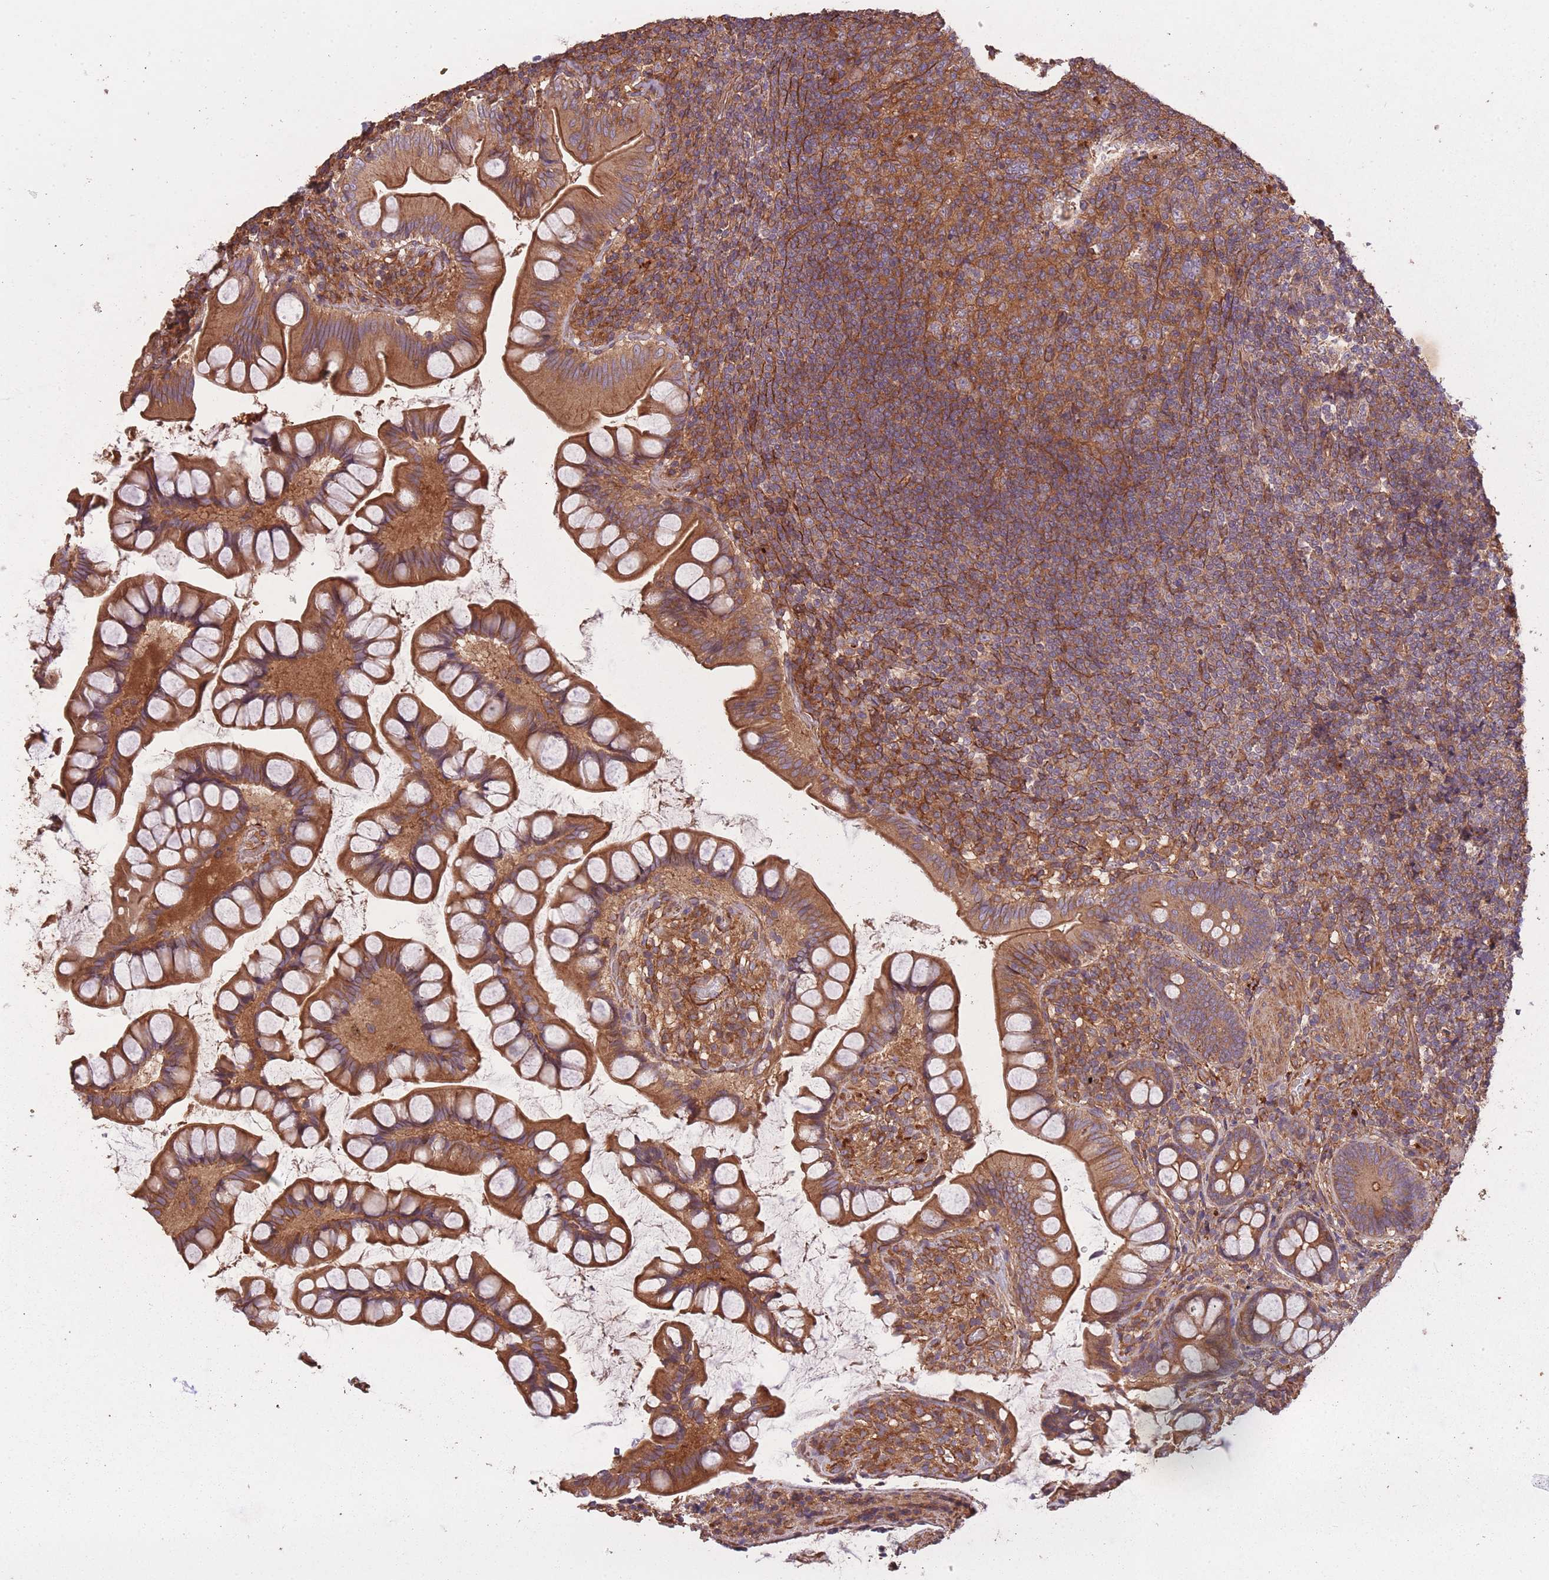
{"staining": {"intensity": "strong", "quantity": ">75%", "location": "cytoplasmic/membranous"}, "tissue": "small intestine", "cell_type": "Glandular cells", "image_type": "normal", "snomed": [{"axis": "morphology", "description": "Normal tissue, NOS"}, {"axis": "topography", "description": "Small intestine"}], "caption": "Immunohistochemistry of normal human small intestine reveals high levels of strong cytoplasmic/membranous staining in about >75% of glandular cells.", "gene": "ARMH3", "patient": {"sex": "male", "age": 70}}